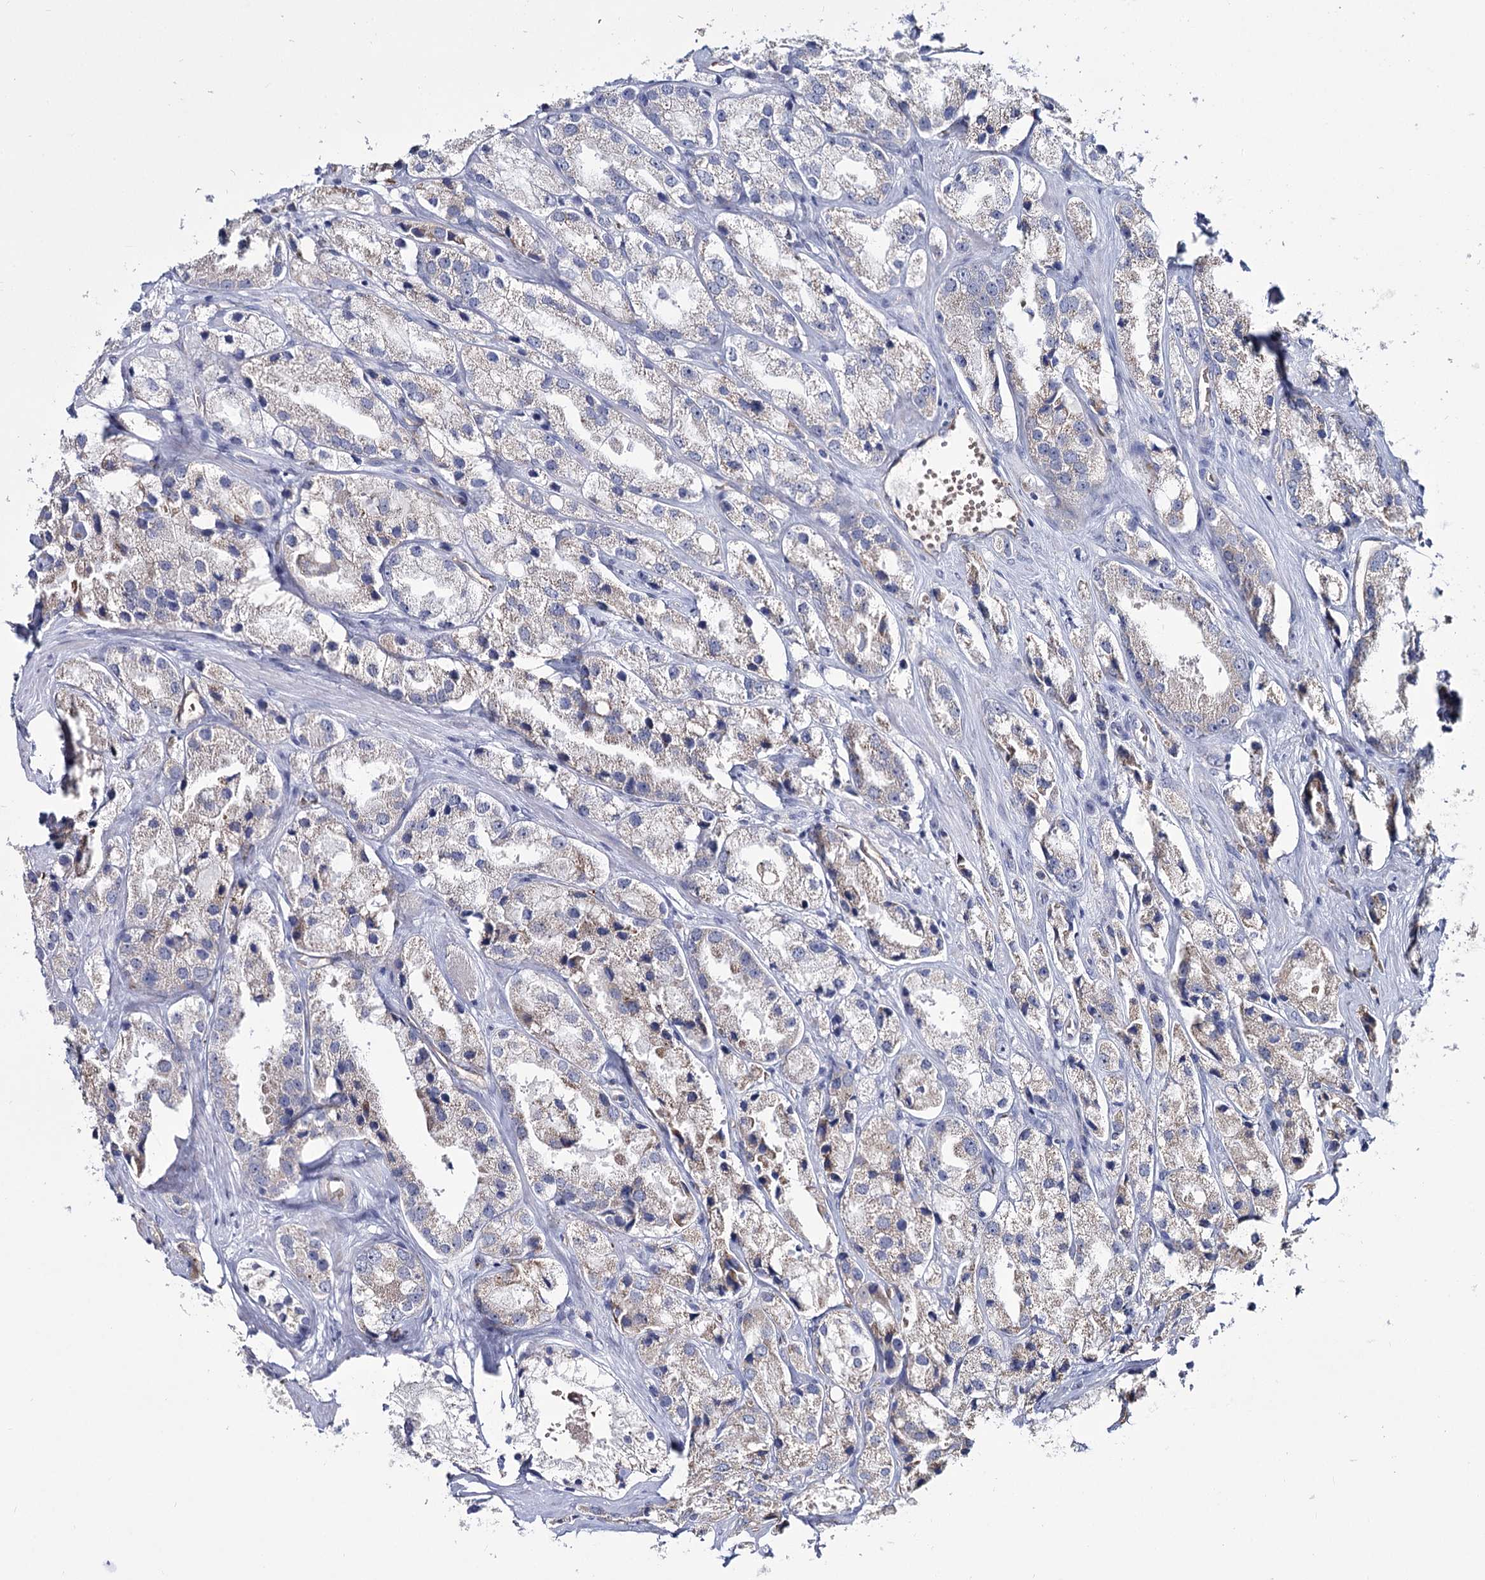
{"staining": {"intensity": "negative", "quantity": "none", "location": "none"}, "tissue": "prostate cancer", "cell_type": "Tumor cells", "image_type": "cancer", "snomed": [{"axis": "morphology", "description": "Adenocarcinoma, High grade"}, {"axis": "topography", "description": "Prostate"}], "caption": "Prostate high-grade adenocarcinoma stained for a protein using immunohistochemistry (IHC) demonstrates no staining tumor cells.", "gene": "GBF1", "patient": {"sex": "male", "age": 66}}